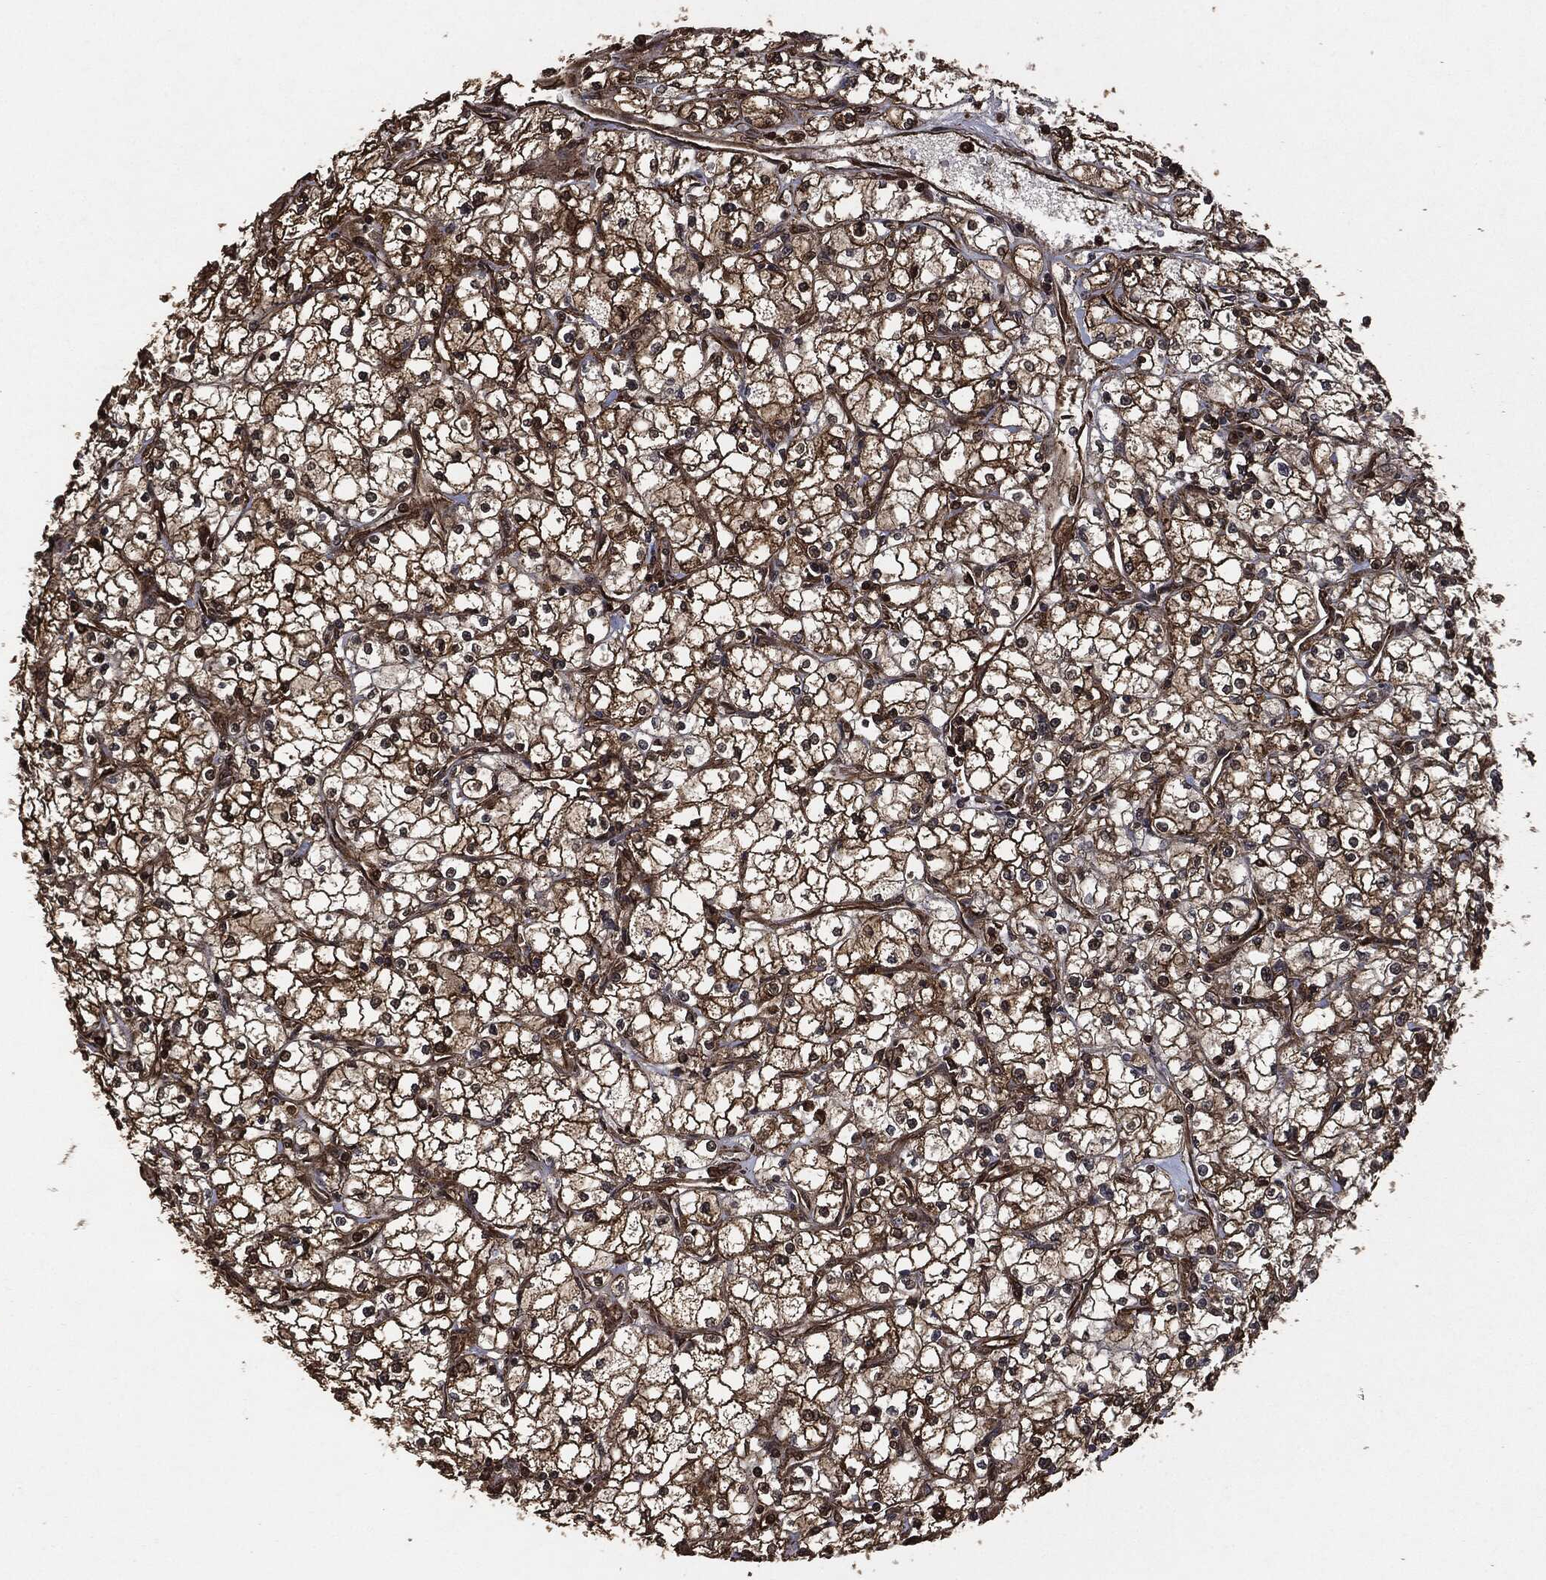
{"staining": {"intensity": "strong", "quantity": "25%-75%", "location": "cytoplasmic/membranous"}, "tissue": "renal cancer", "cell_type": "Tumor cells", "image_type": "cancer", "snomed": [{"axis": "morphology", "description": "Adenocarcinoma, NOS"}, {"axis": "topography", "description": "Kidney"}], "caption": "Renal adenocarcinoma tissue demonstrates strong cytoplasmic/membranous positivity in about 25%-75% of tumor cells (Stains: DAB in brown, nuclei in blue, Microscopy: brightfield microscopy at high magnification).", "gene": "HRAS", "patient": {"sex": "male", "age": 67}}